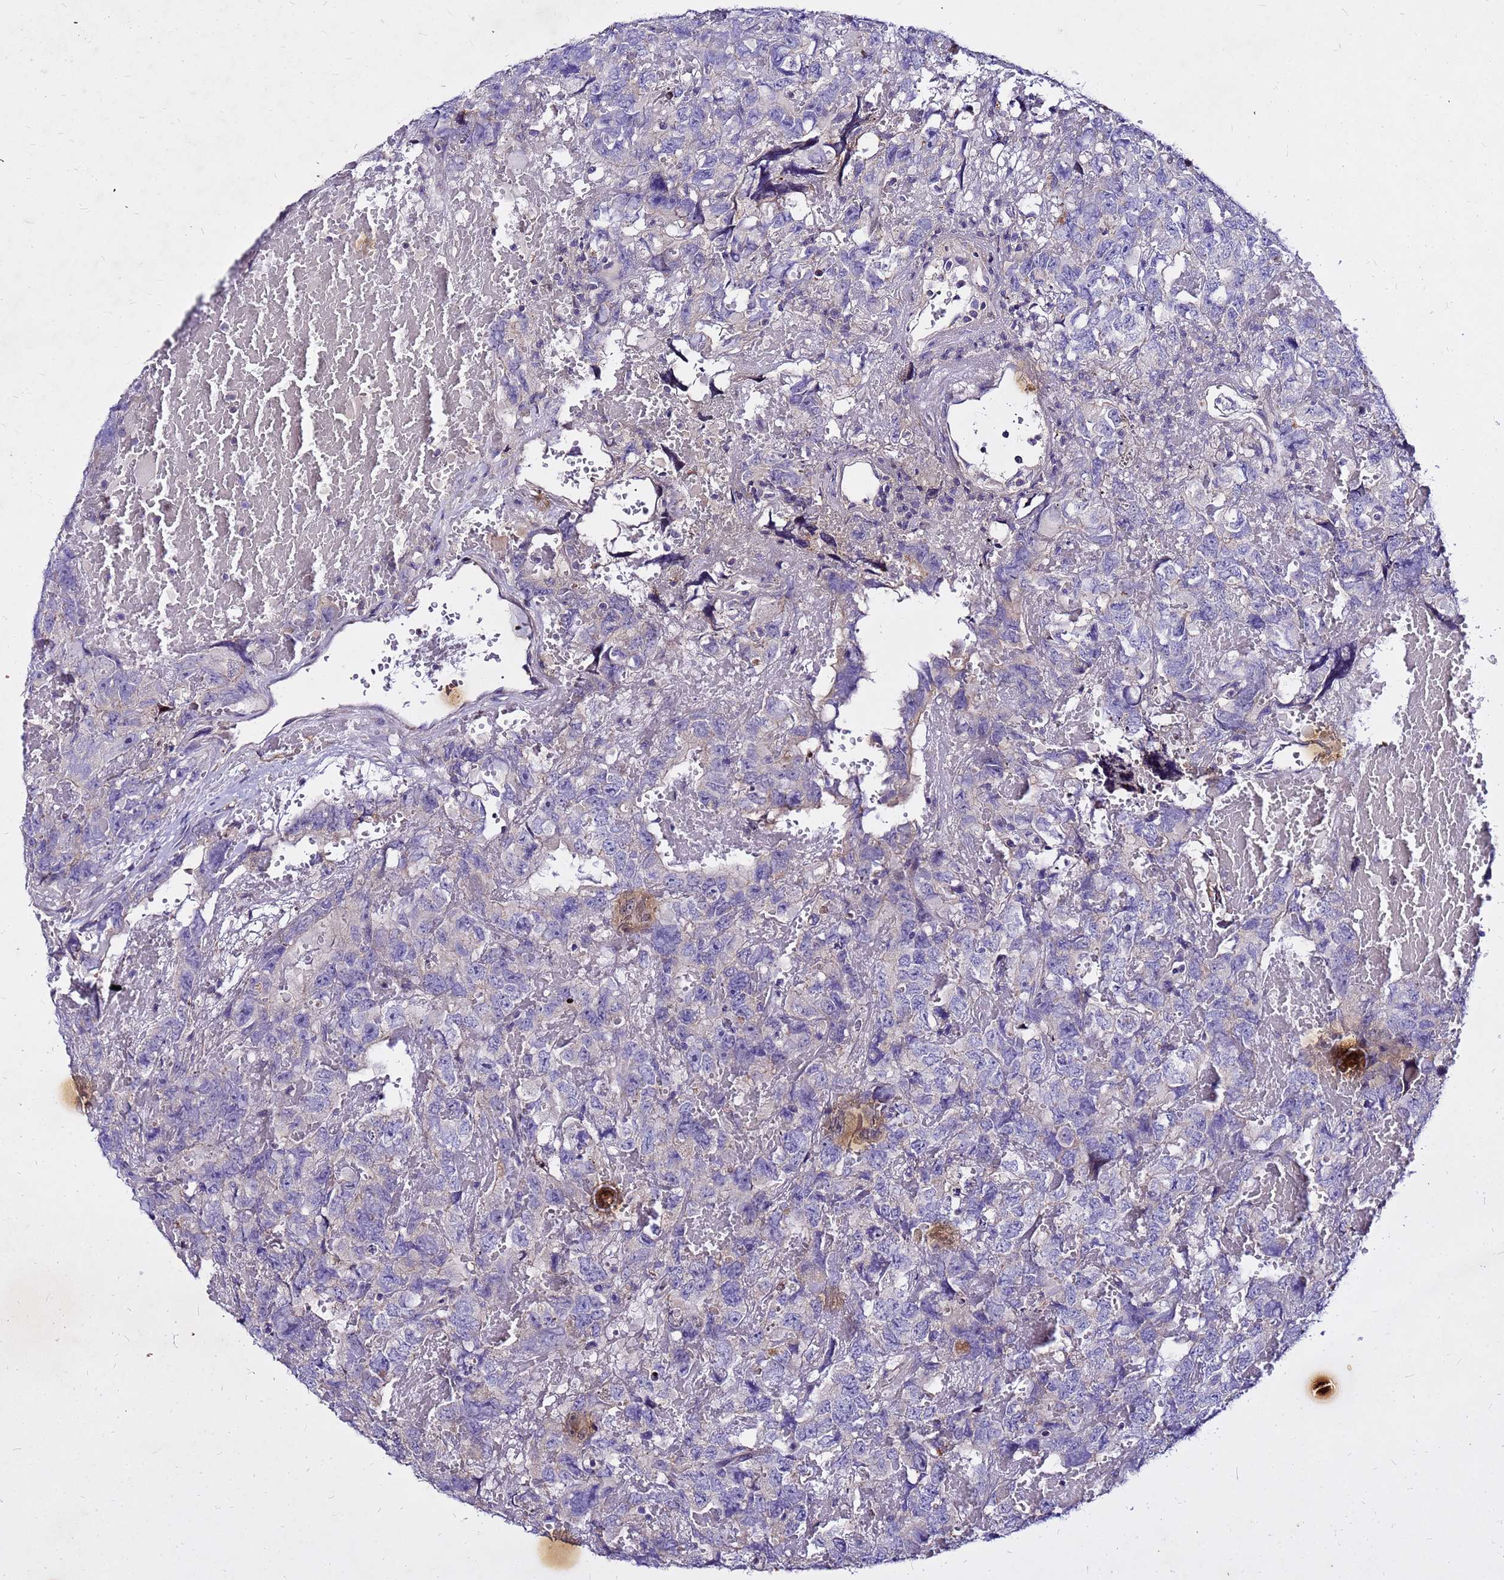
{"staining": {"intensity": "negative", "quantity": "none", "location": "none"}, "tissue": "testis cancer", "cell_type": "Tumor cells", "image_type": "cancer", "snomed": [{"axis": "morphology", "description": "Carcinoma, Embryonal, NOS"}, {"axis": "topography", "description": "Testis"}], "caption": "Tumor cells are negative for brown protein staining in testis embryonal carcinoma.", "gene": "COX14", "patient": {"sex": "male", "age": 45}}